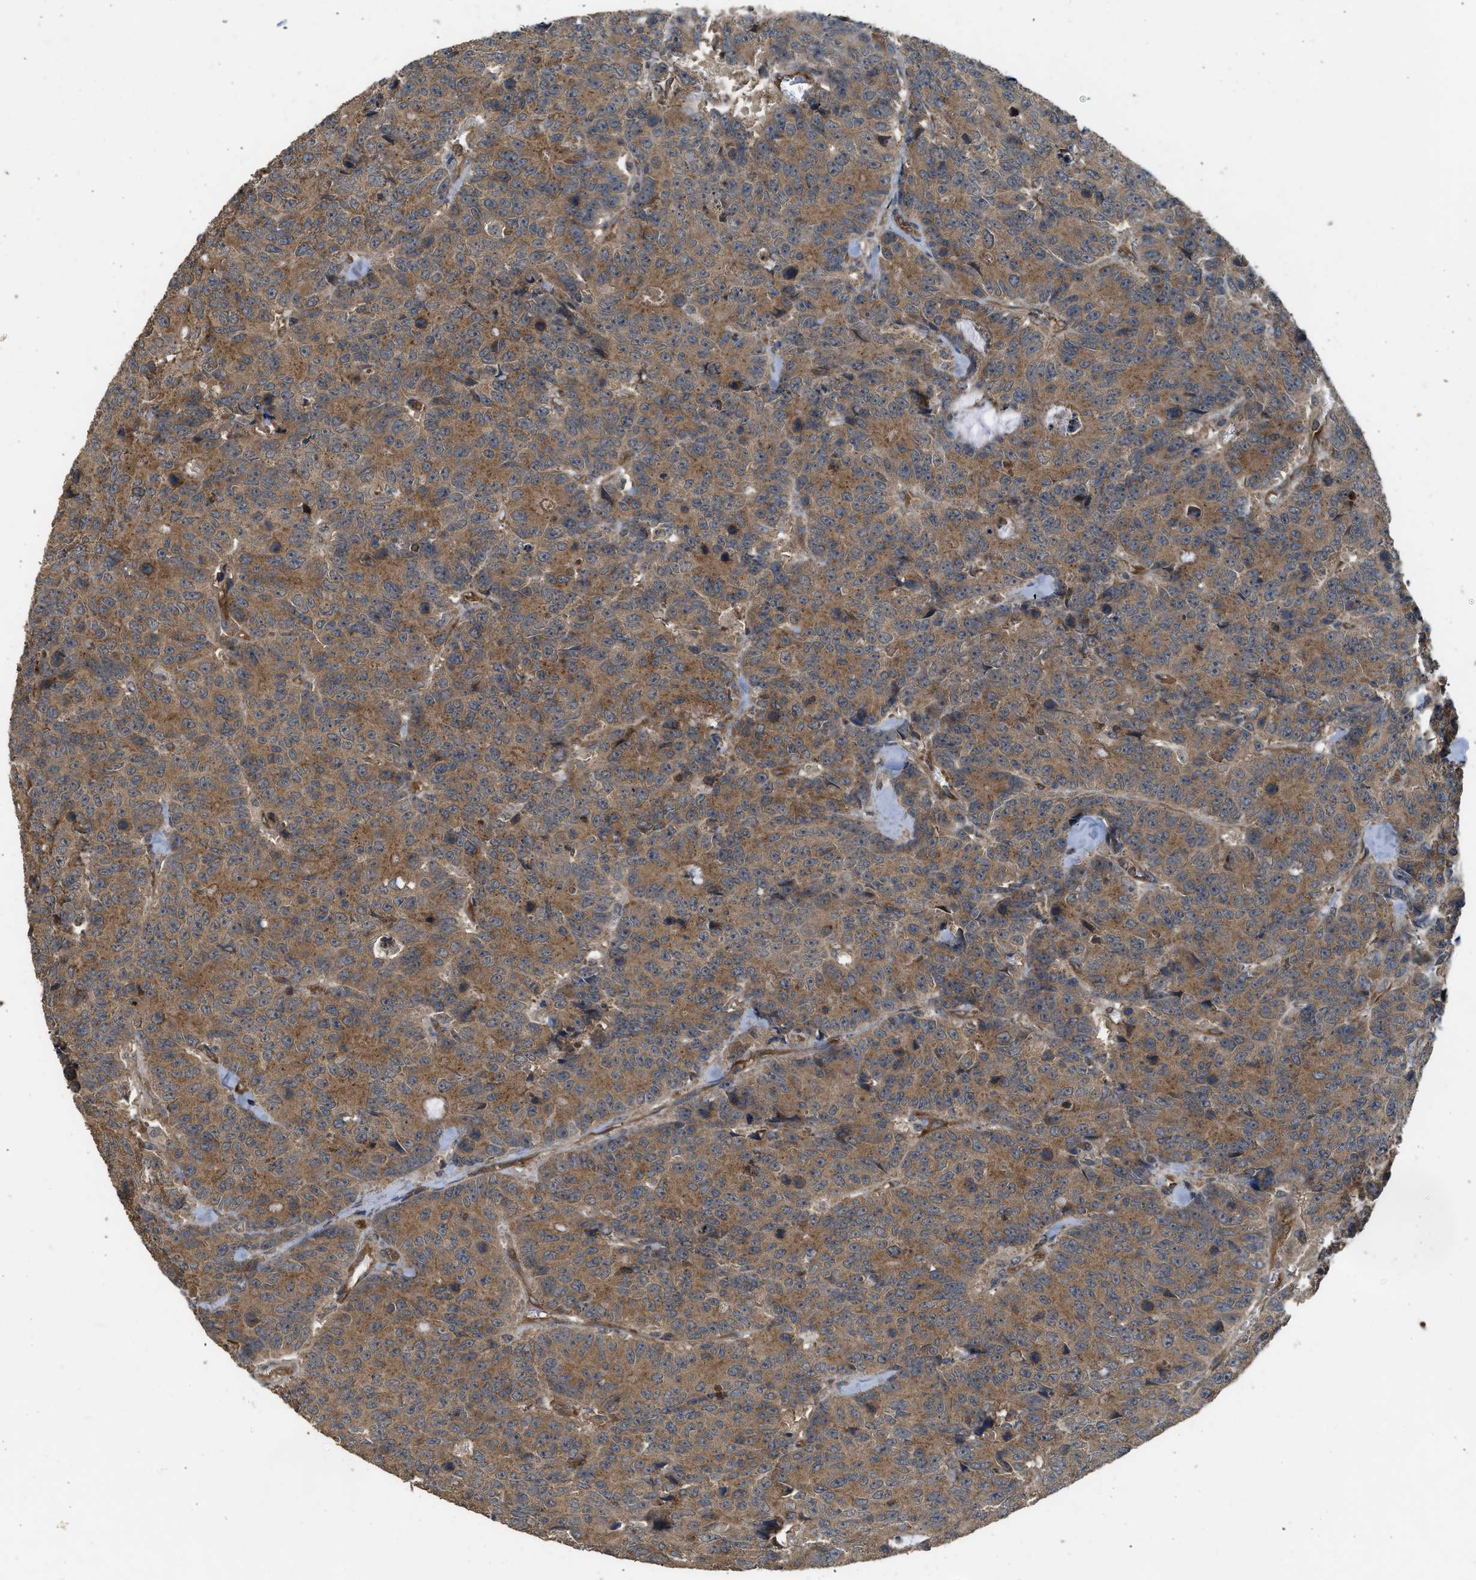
{"staining": {"intensity": "moderate", "quantity": ">75%", "location": "cytoplasmic/membranous"}, "tissue": "colorectal cancer", "cell_type": "Tumor cells", "image_type": "cancer", "snomed": [{"axis": "morphology", "description": "Adenocarcinoma, NOS"}, {"axis": "topography", "description": "Colon"}], "caption": "Adenocarcinoma (colorectal) tissue displays moderate cytoplasmic/membranous expression in approximately >75% of tumor cells, visualized by immunohistochemistry.", "gene": "HIP1R", "patient": {"sex": "female", "age": 86}}